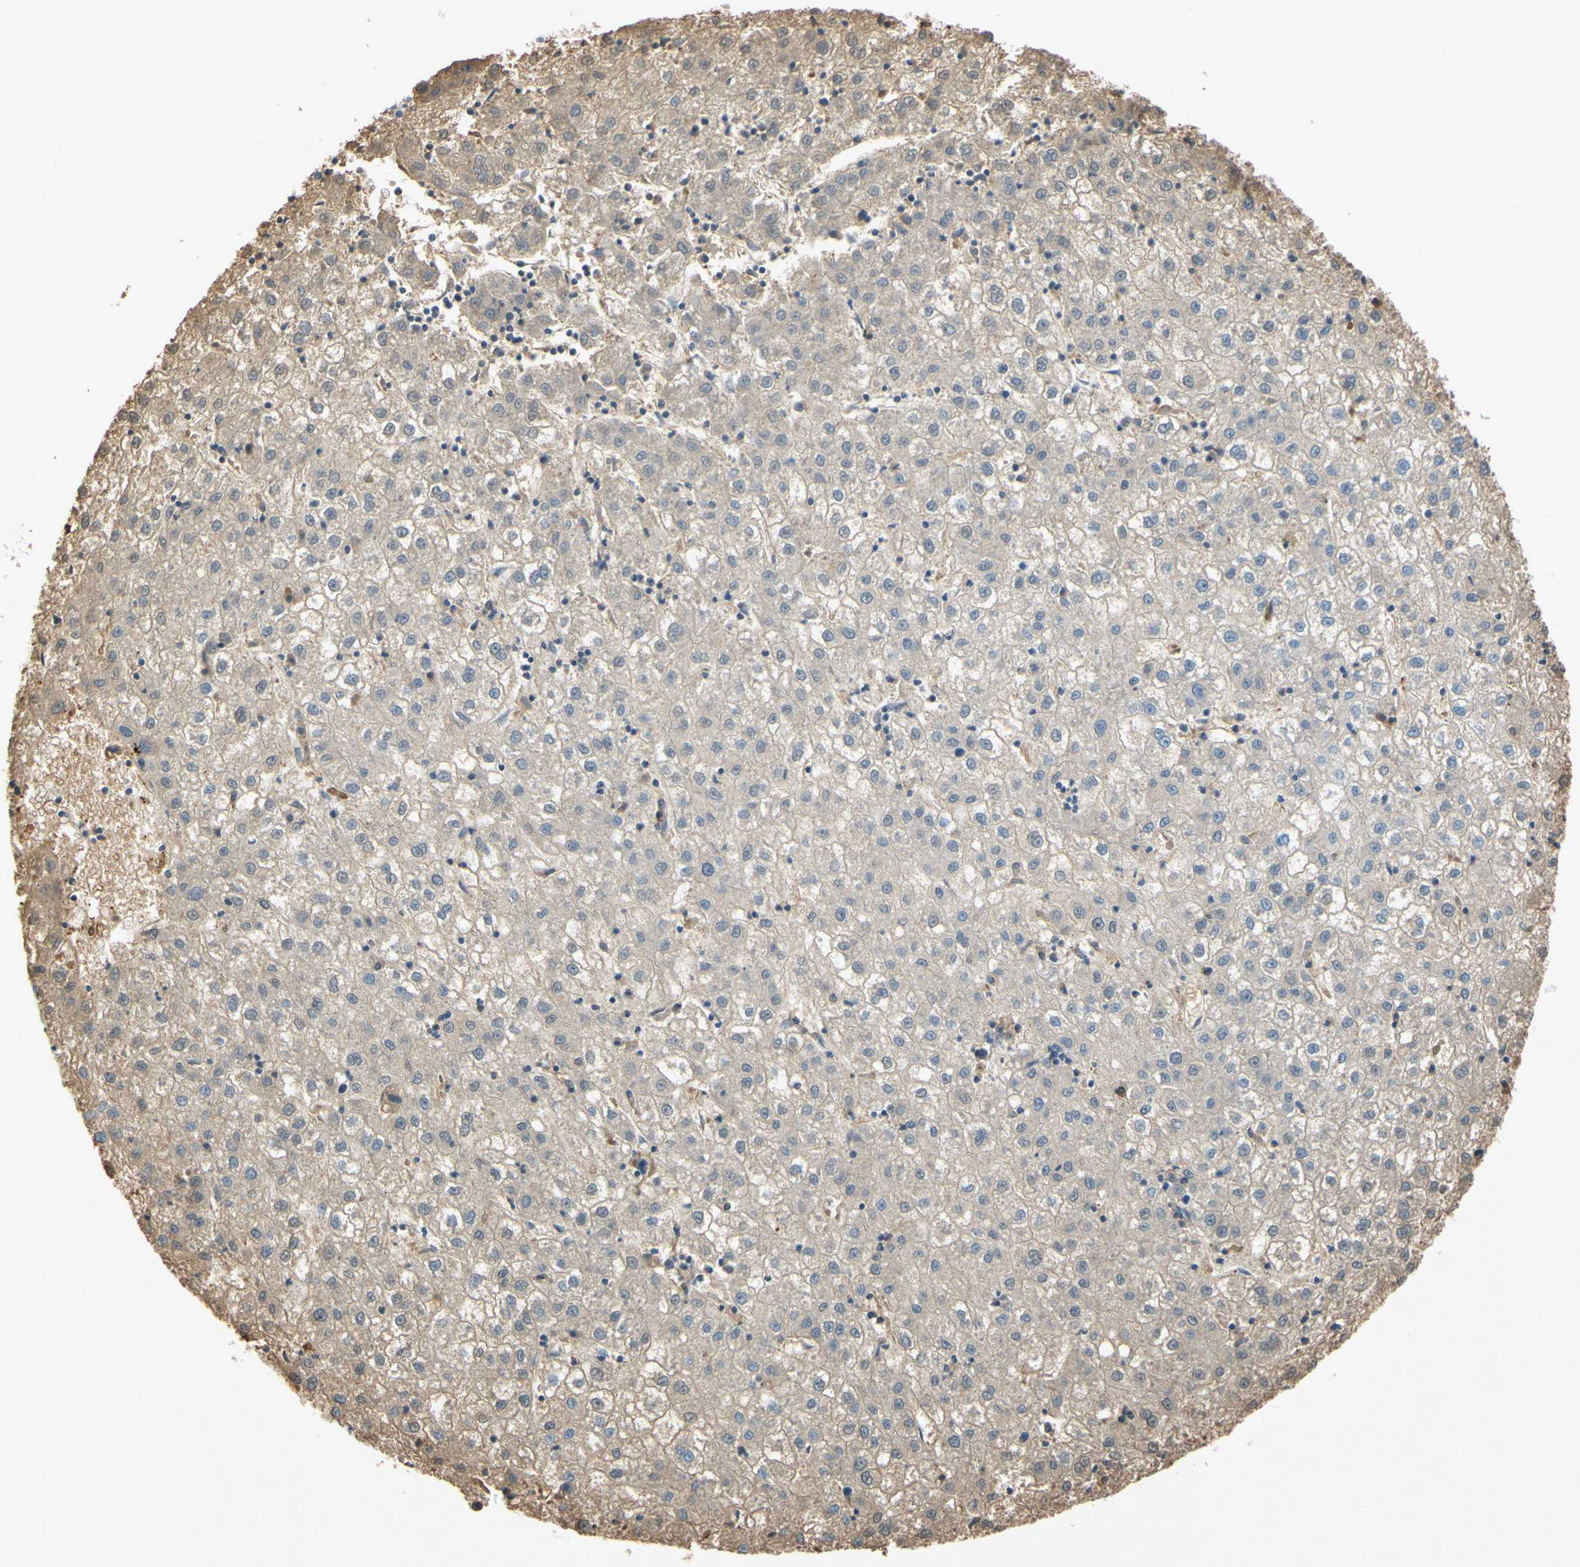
{"staining": {"intensity": "weak", "quantity": ">75%", "location": "cytoplasmic/membranous"}, "tissue": "liver cancer", "cell_type": "Tumor cells", "image_type": "cancer", "snomed": [{"axis": "morphology", "description": "Carcinoma, Hepatocellular, NOS"}, {"axis": "topography", "description": "Liver"}], "caption": "Immunohistochemistry of human liver cancer reveals low levels of weak cytoplasmic/membranous staining in about >75% of tumor cells.", "gene": "TIMP2", "patient": {"sex": "male", "age": 72}}